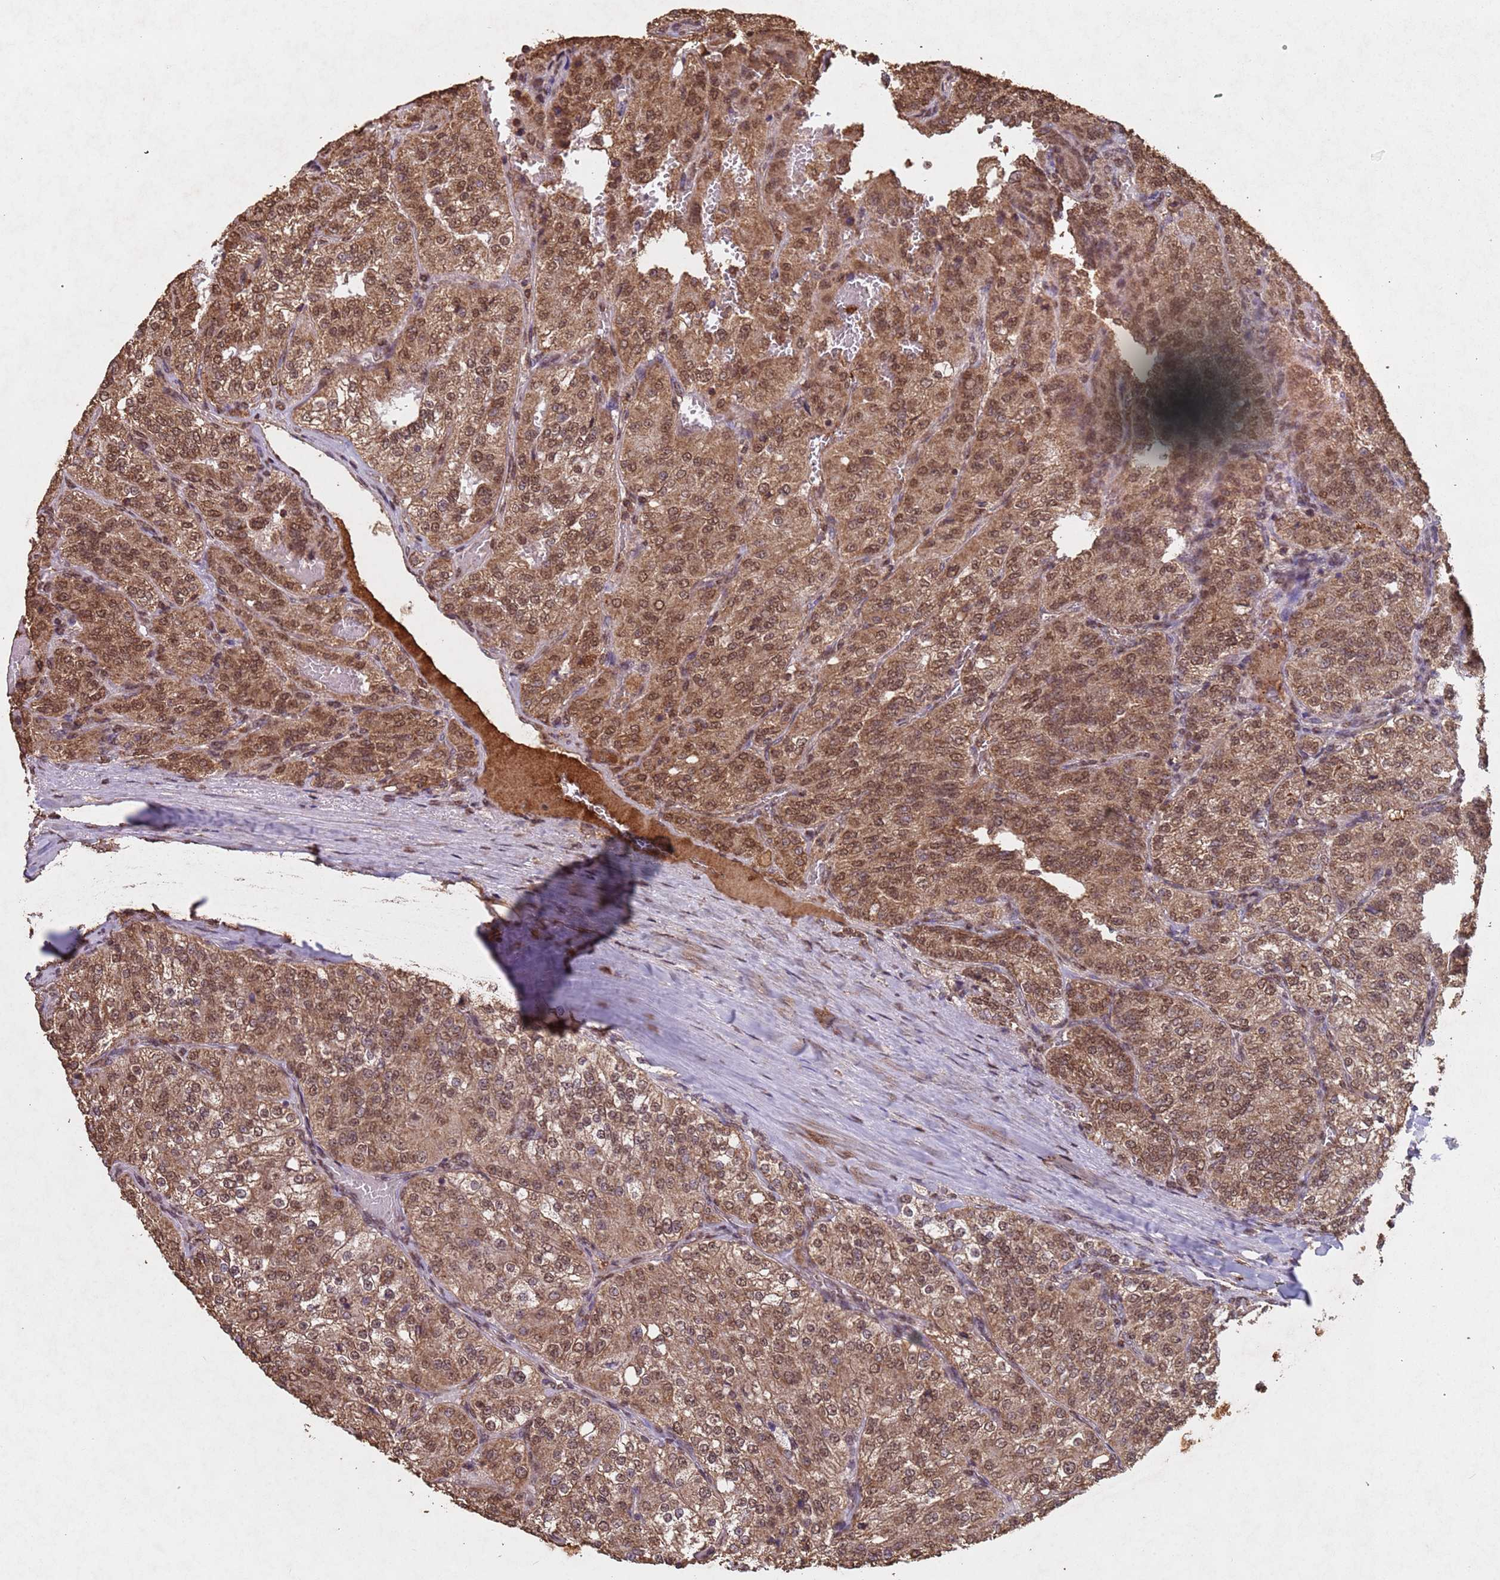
{"staining": {"intensity": "moderate", "quantity": ">75%", "location": "cytoplasmic/membranous,nuclear"}, "tissue": "renal cancer", "cell_type": "Tumor cells", "image_type": "cancer", "snomed": [{"axis": "morphology", "description": "Adenocarcinoma, NOS"}, {"axis": "topography", "description": "Kidney"}], "caption": "A brown stain highlights moderate cytoplasmic/membranous and nuclear positivity of a protein in human renal cancer (adenocarcinoma) tumor cells. (Stains: DAB in brown, nuclei in blue, Microscopy: brightfield microscopy at high magnification).", "gene": "HDAC10", "patient": {"sex": "female", "age": 63}}